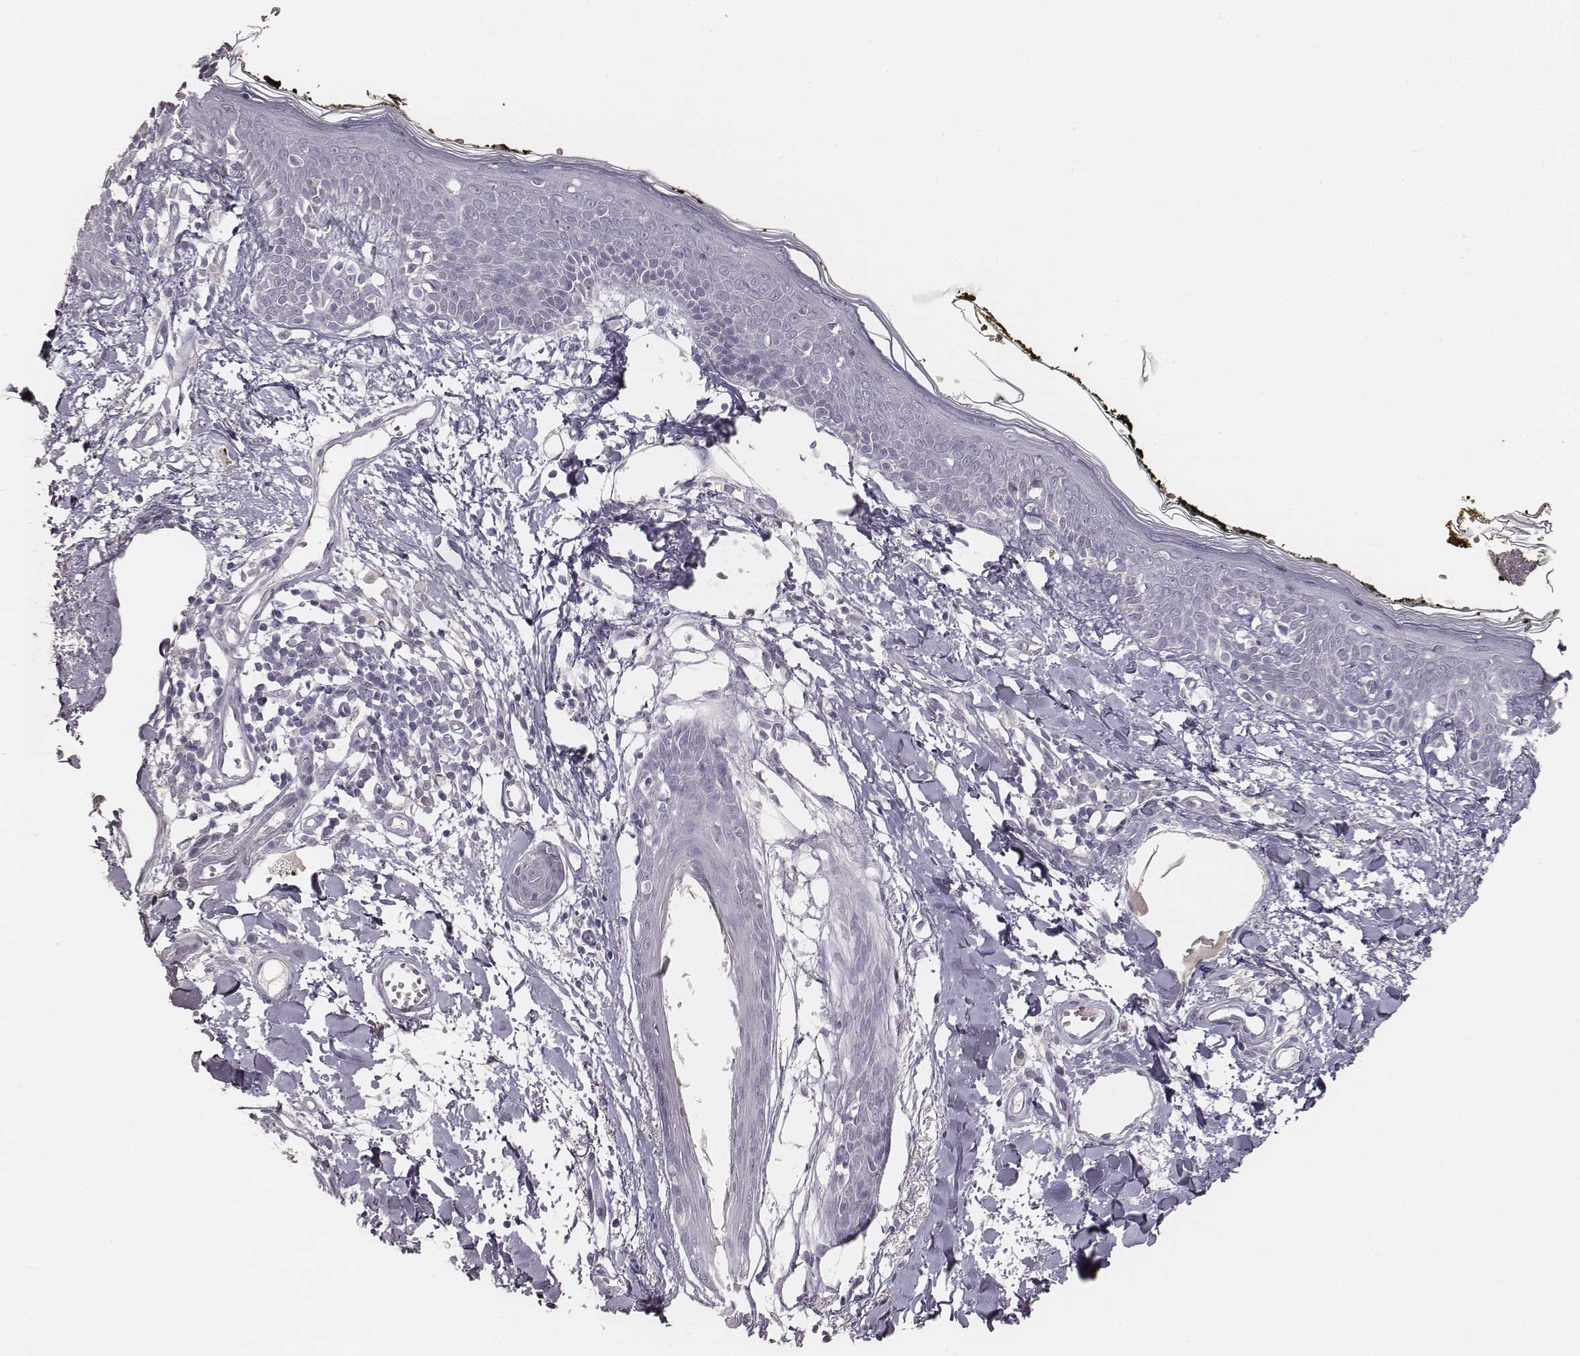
{"staining": {"intensity": "negative", "quantity": "none", "location": "none"}, "tissue": "skin", "cell_type": "Fibroblasts", "image_type": "normal", "snomed": [{"axis": "morphology", "description": "Normal tissue, NOS"}, {"axis": "topography", "description": "Skin"}], "caption": "Image shows no protein staining in fibroblasts of normal skin. (IHC, brightfield microscopy, high magnification).", "gene": "MYH6", "patient": {"sex": "male", "age": 76}}